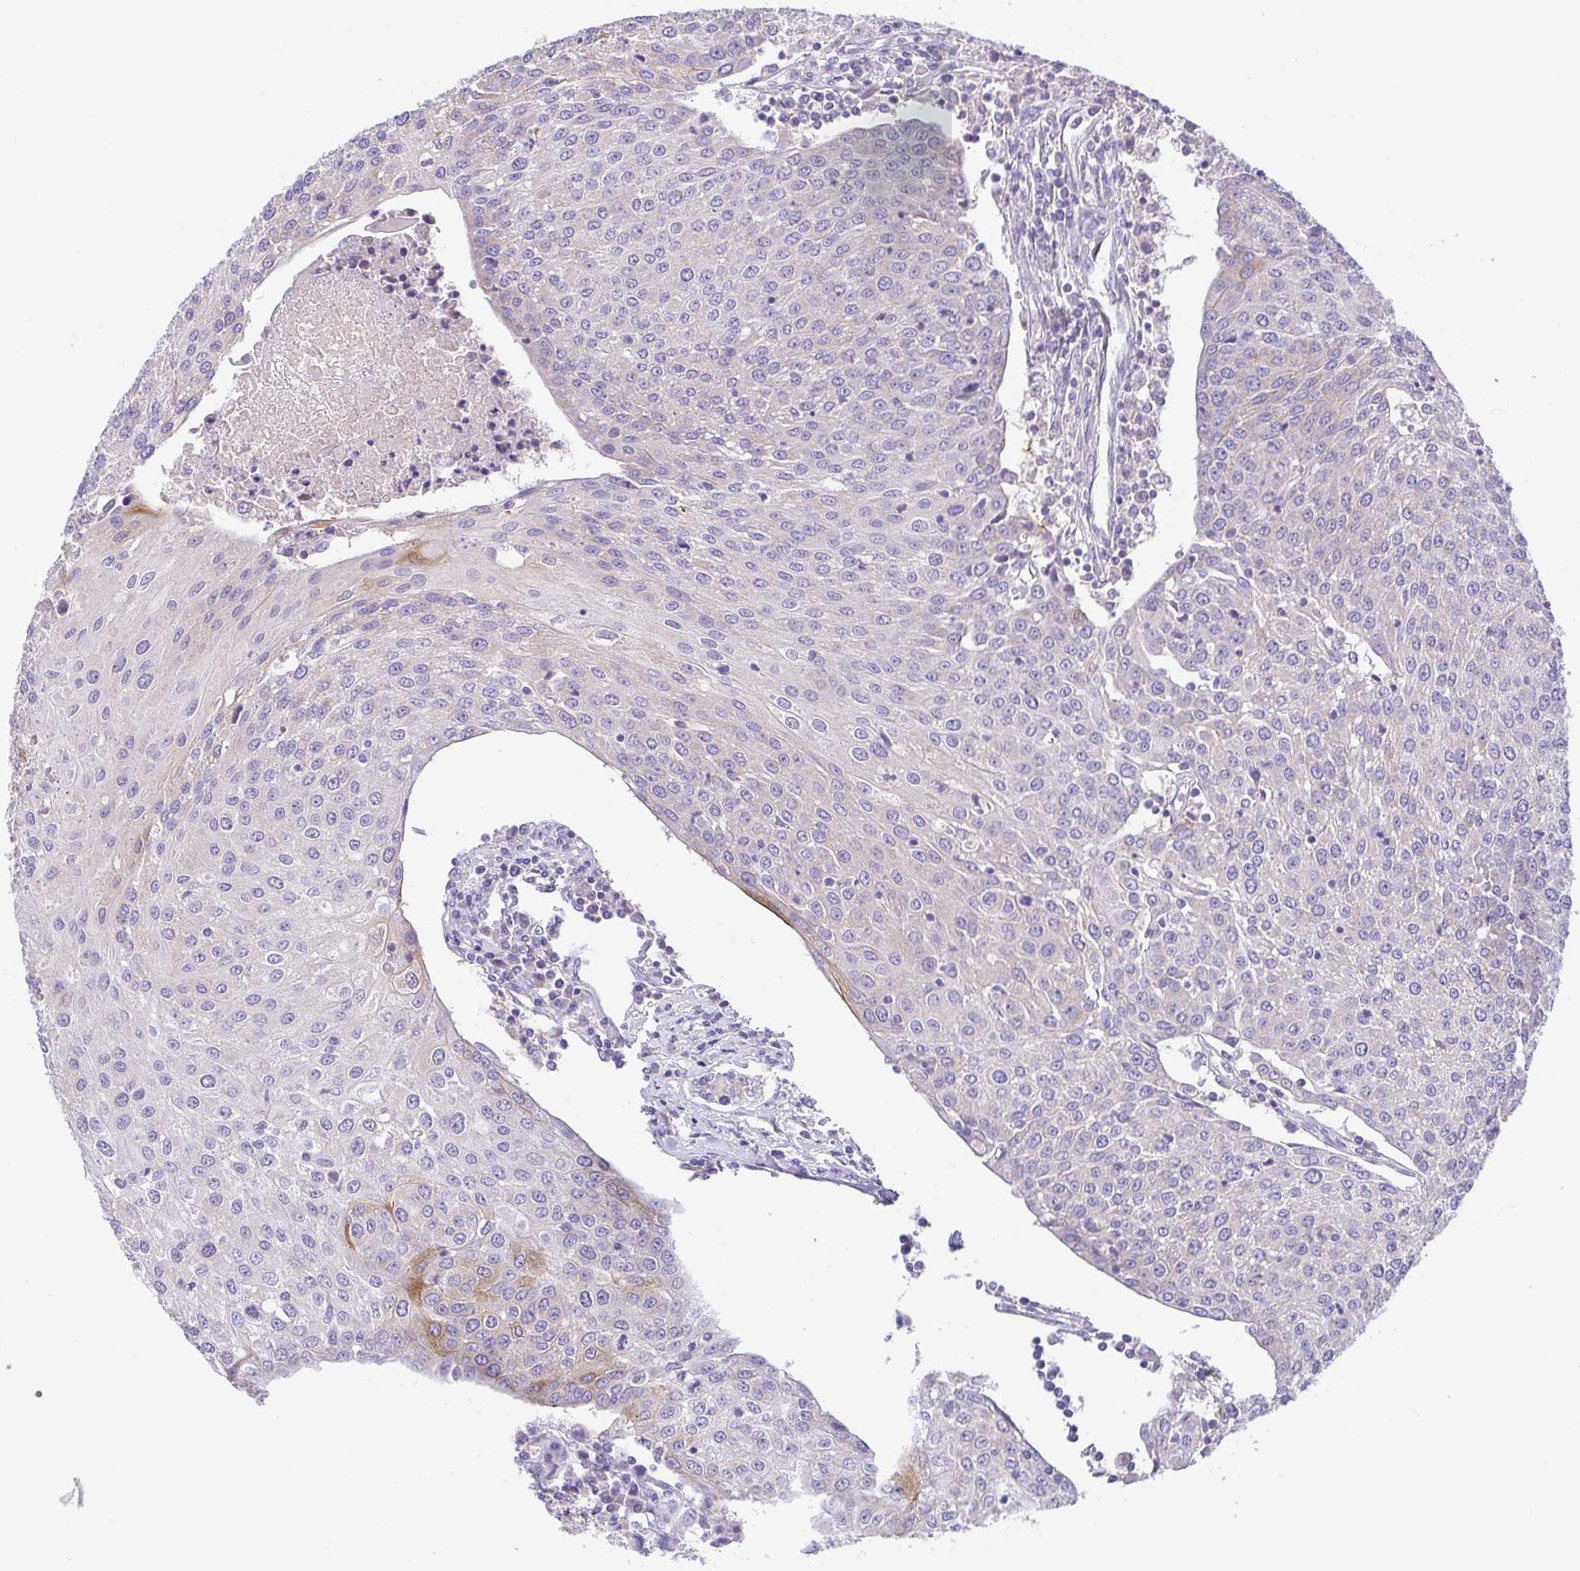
{"staining": {"intensity": "negative", "quantity": "none", "location": "none"}, "tissue": "urothelial cancer", "cell_type": "Tumor cells", "image_type": "cancer", "snomed": [{"axis": "morphology", "description": "Urothelial carcinoma, High grade"}, {"axis": "topography", "description": "Urinary bladder"}], "caption": "IHC photomicrograph of neoplastic tissue: human high-grade urothelial carcinoma stained with DAB (3,3'-diaminobenzidine) shows no significant protein expression in tumor cells.", "gene": "SLC13A1", "patient": {"sex": "female", "age": 85}}